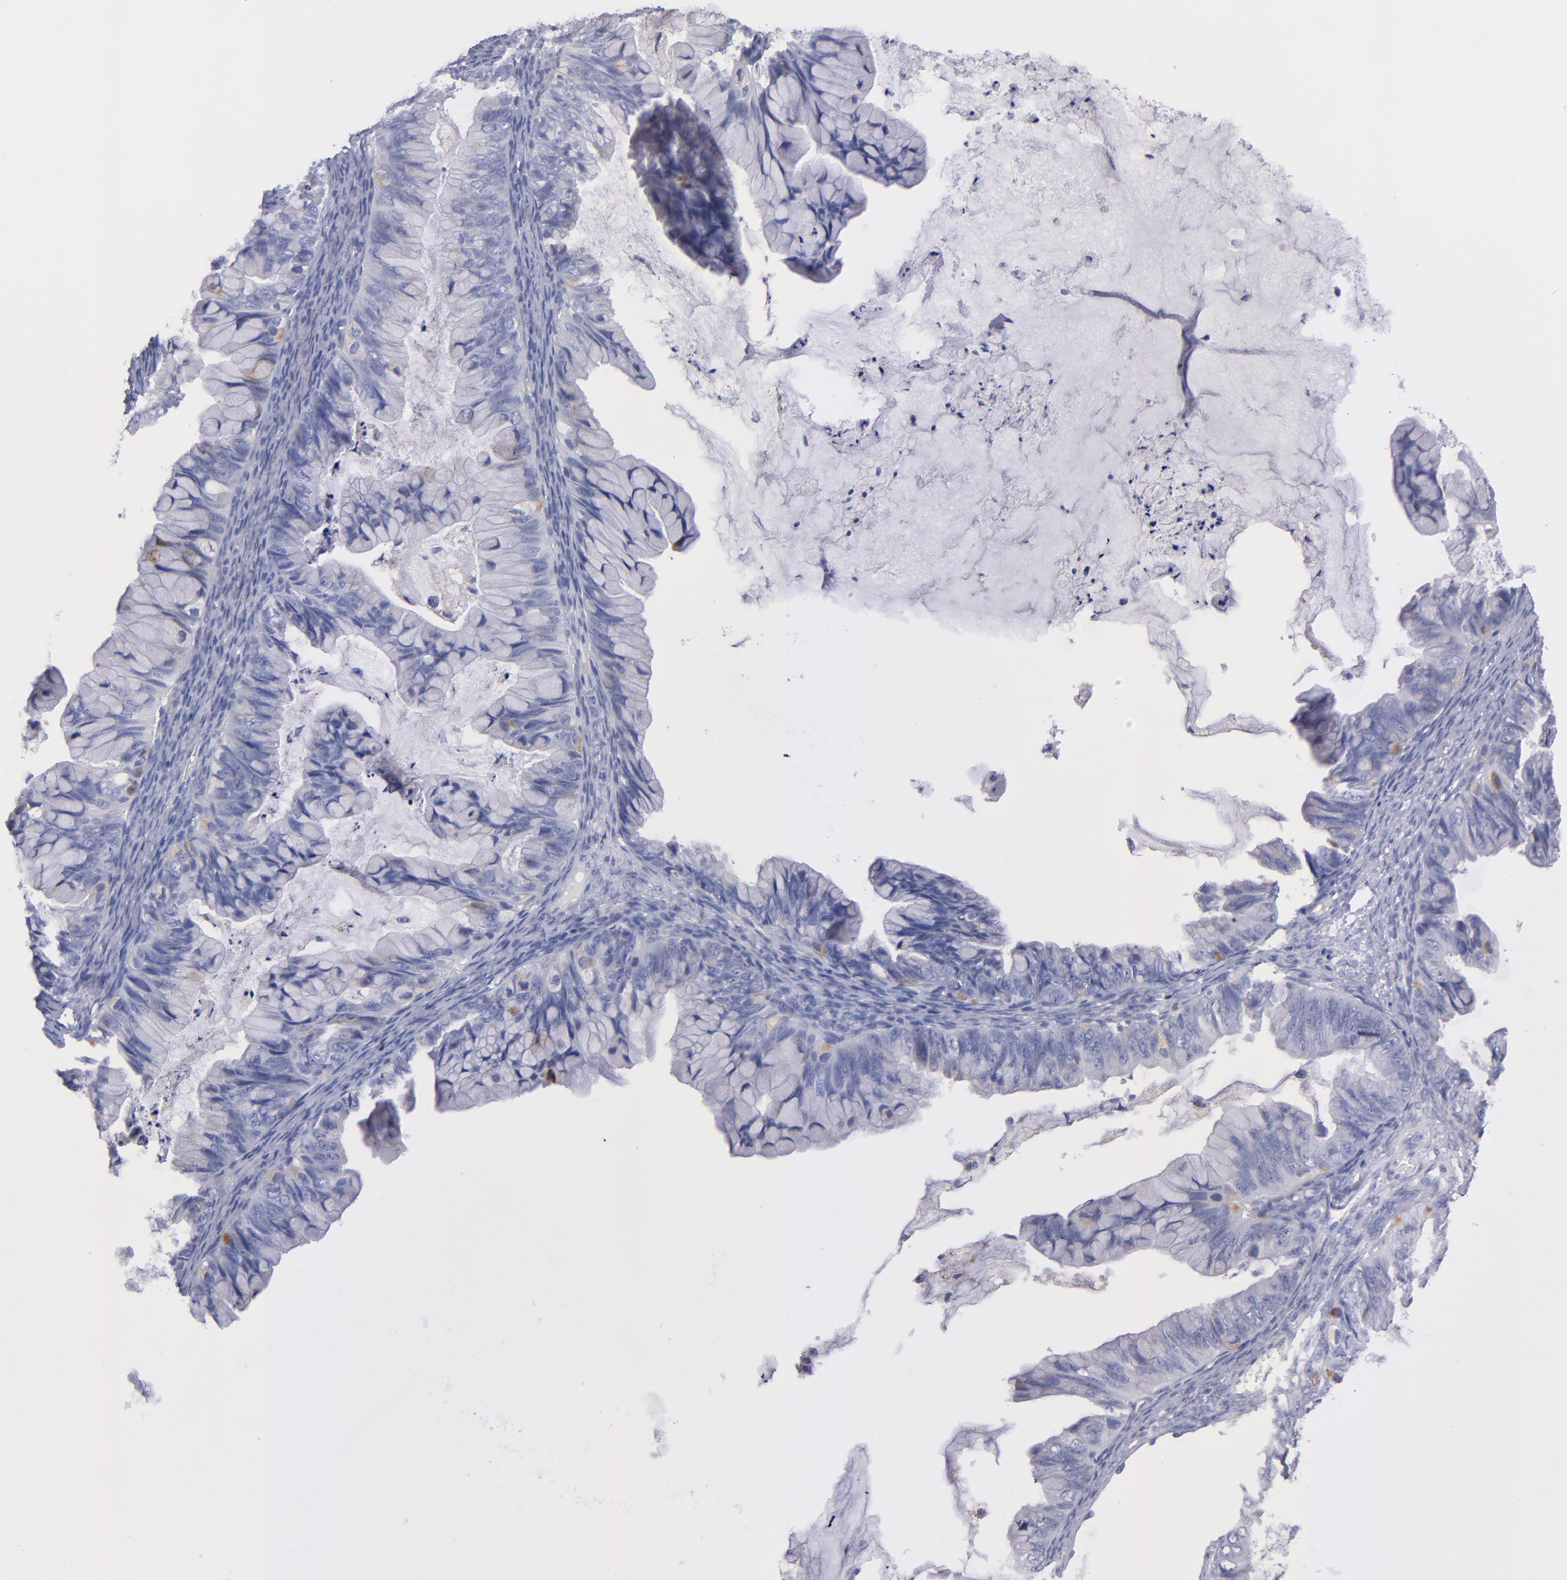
{"staining": {"intensity": "weak", "quantity": "<25%", "location": "cytoplasmic/membranous"}, "tissue": "ovarian cancer", "cell_type": "Tumor cells", "image_type": "cancer", "snomed": [{"axis": "morphology", "description": "Cystadenocarcinoma, mucinous, NOS"}, {"axis": "topography", "description": "Ovary"}], "caption": "IHC micrograph of mucinous cystadenocarcinoma (ovarian) stained for a protein (brown), which shows no expression in tumor cells.", "gene": "MFGE8", "patient": {"sex": "female", "age": 36}}